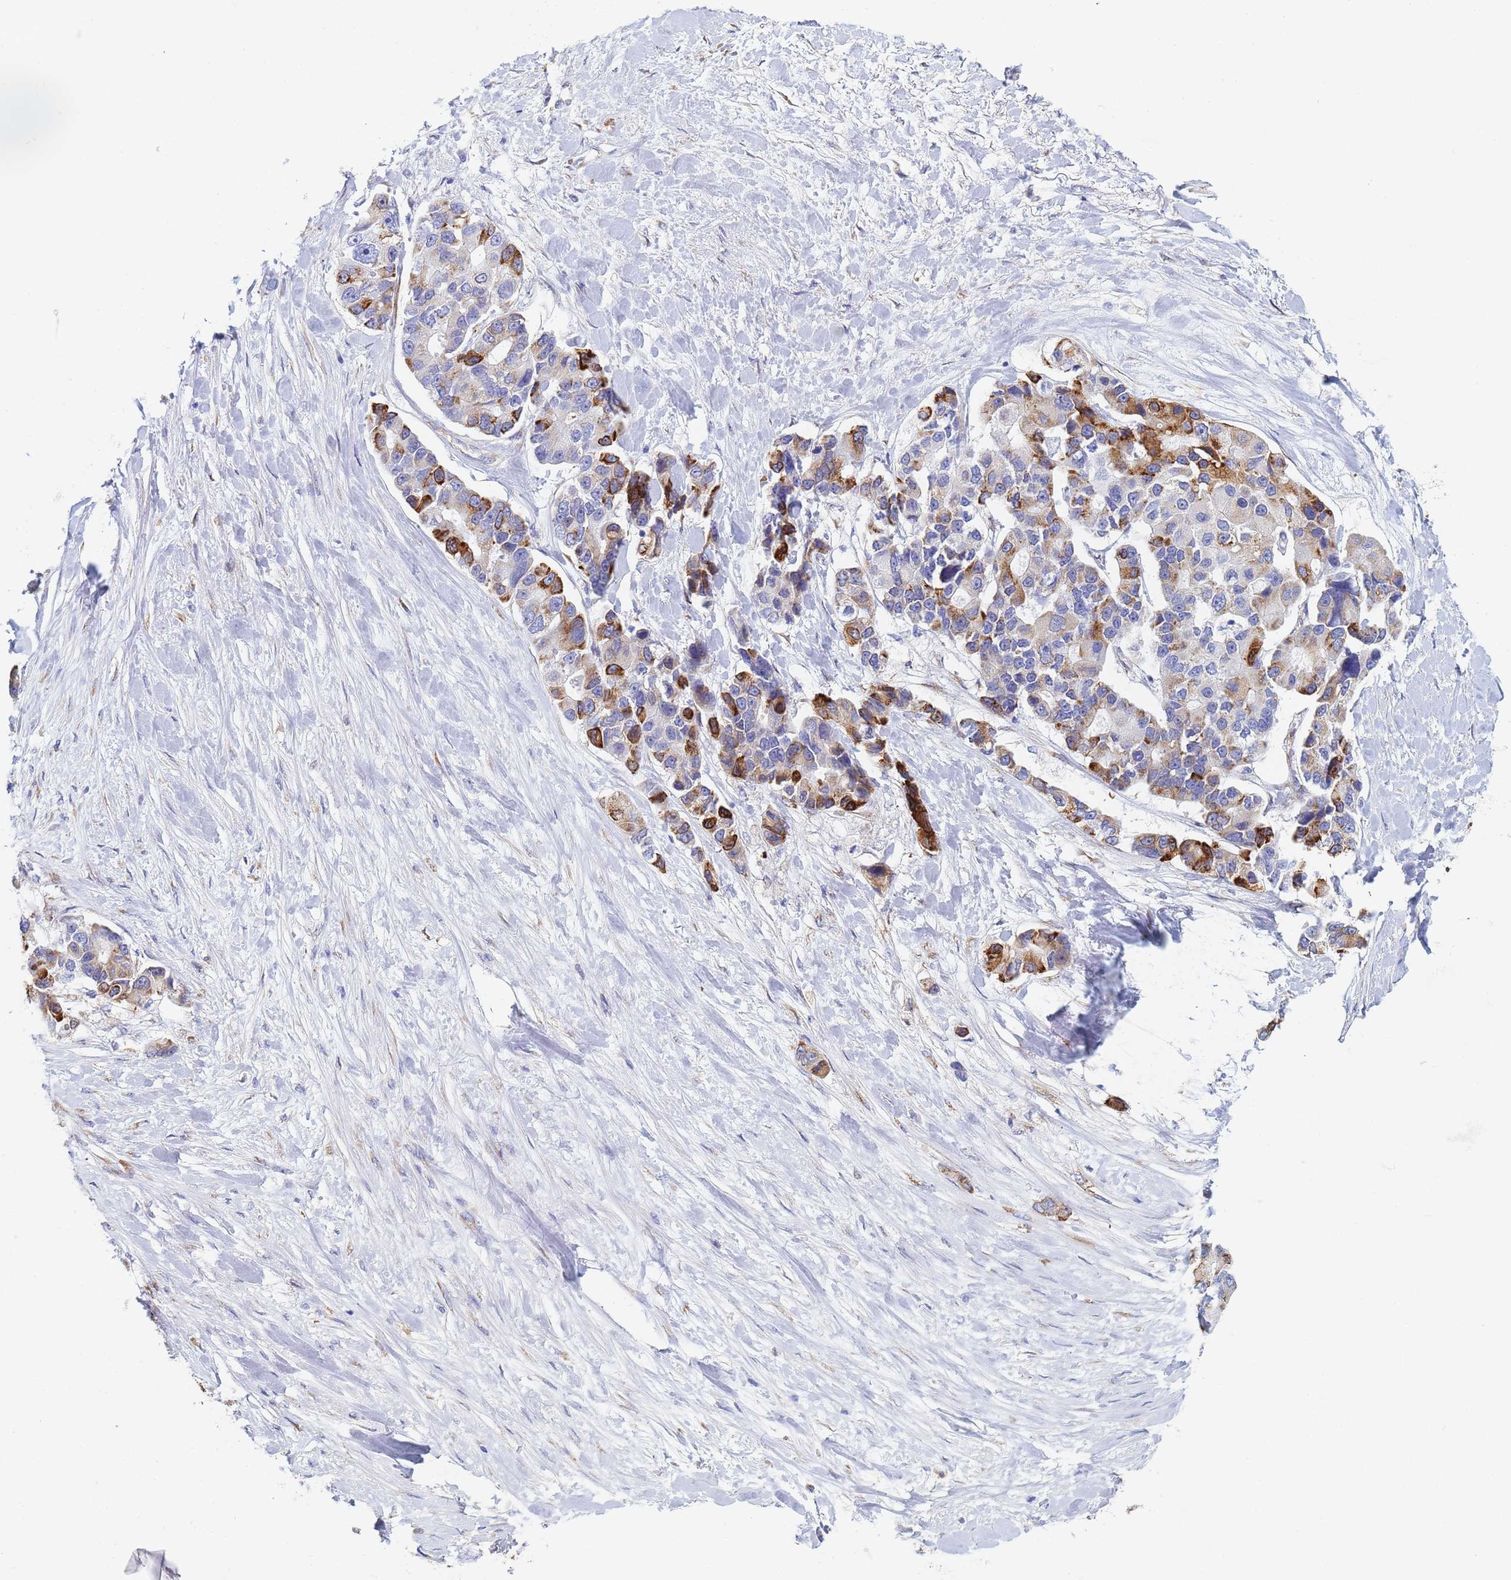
{"staining": {"intensity": "strong", "quantity": "25%-75%", "location": "cytoplasmic/membranous"}, "tissue": "lung cancer", "cell_type": "Tumor cells", "image_type": "cancer", "snomed": [{"axis": "morphology", "description": "Adenocarcinoma, NOS"}, {"axis": "topography", "description": "Lung"}], "caption": "Lung cancer (adenocarcinoma) stained with DAB immunohistochemistry exhibits high levels of strong cytoplasmic/membranous positivity in approximately 25%-75% of tumor cells.", "gene": "GDAP2", "patient": {"sex": "female", "age": 54}}